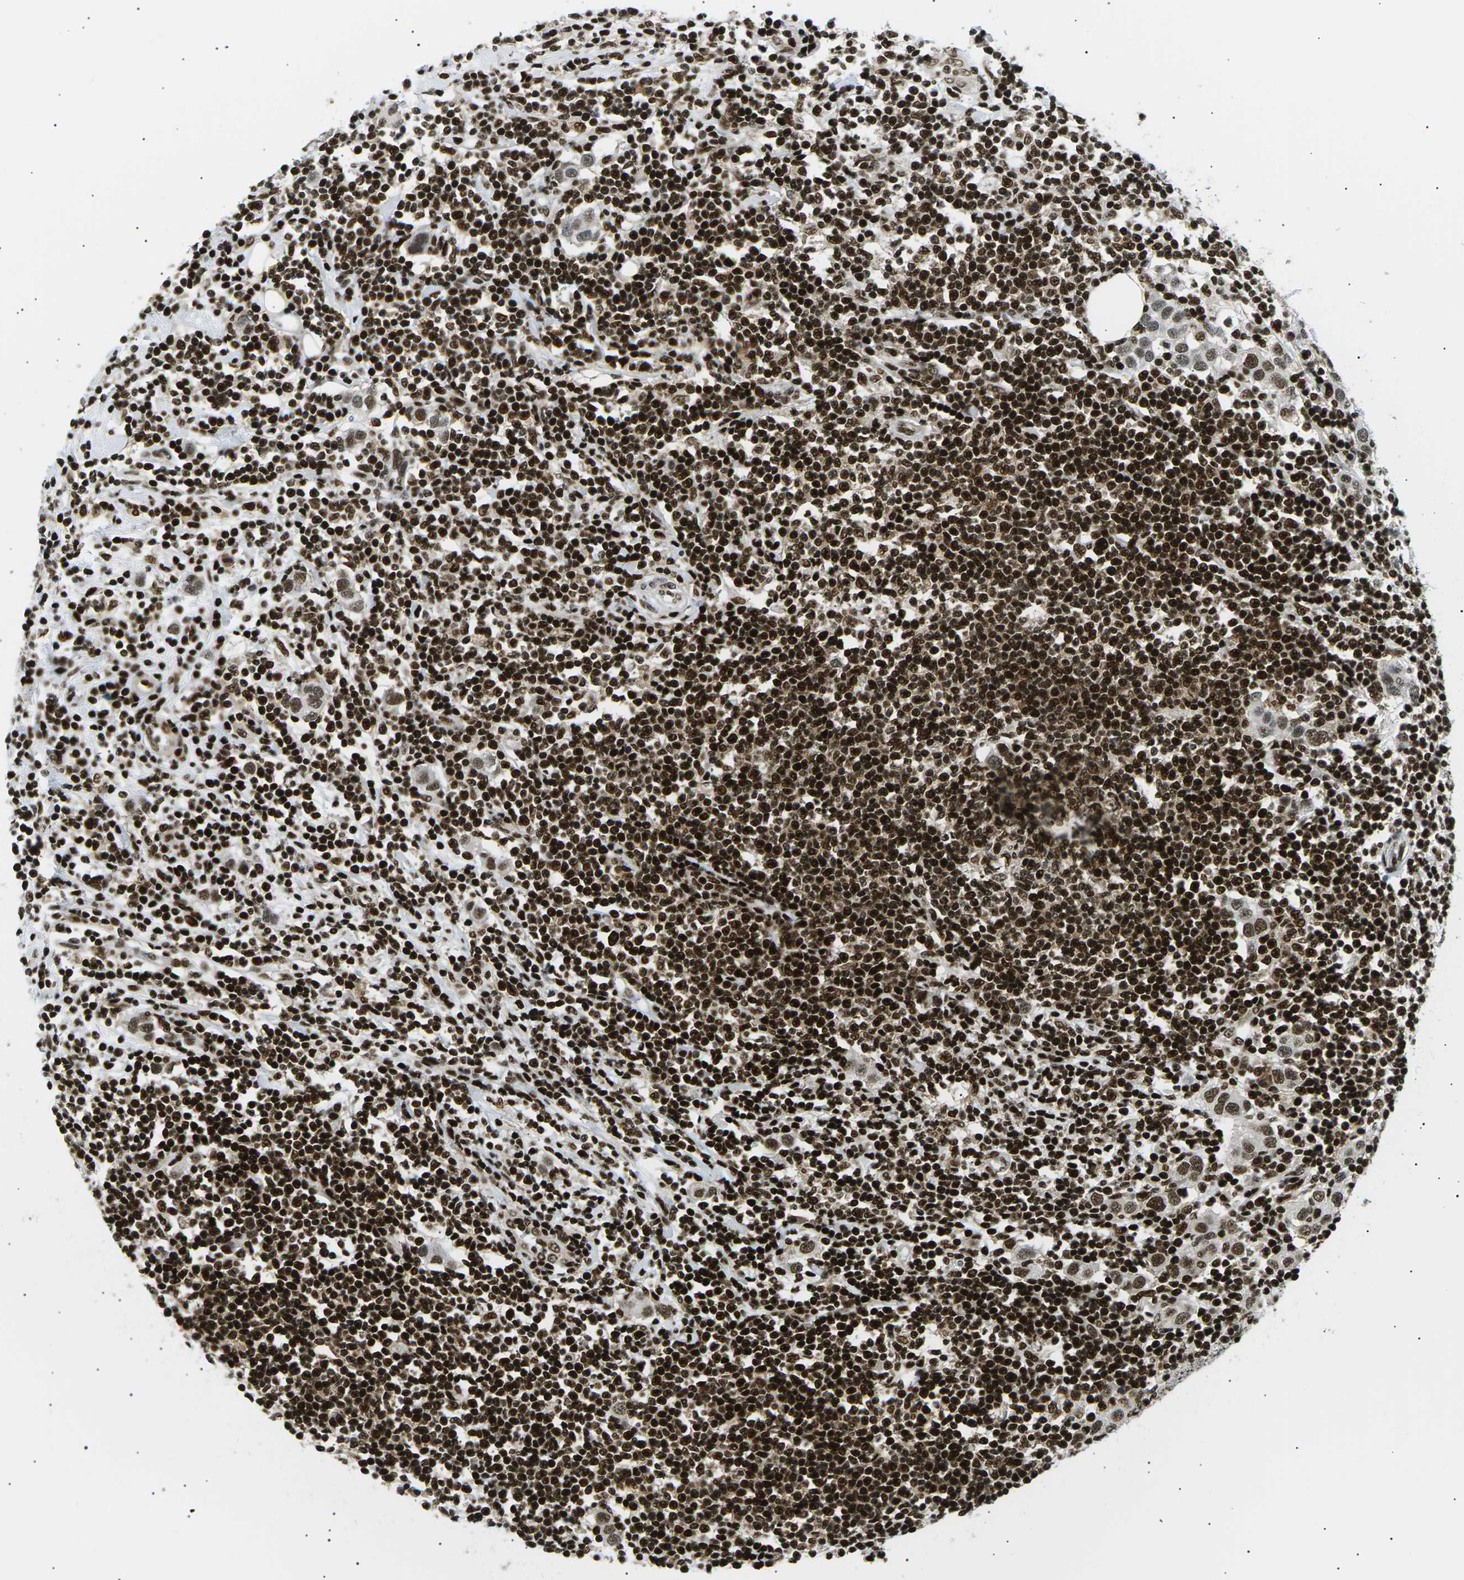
{"staining": {"intensity": "strong", "quantity": ">75%", "location": "nuclear"}, "tissue": "breast cancer", "cell_type": "Tumor cells", "image_type": "cancer", "snomed": [{"axis": "morphology", "description": "Duct carcinoma"}, {"axis": "topography", "description": "Breast"}], "caption": "A high-resolution photomicrograph shows immunohistochemistry (IHC) staining of breast invasive ductal carcinoma, which exhibits strong nuclear positivity in approximately >75% of tumor cells. The protein of interest is stained brown, and the nuclei are stained in blue (DAB (3,3'-diaminobenzidine) IHC with brightfield microscopy, high magnification).", "gene": "RPA2", "patient": {"sex": "female", "age": 50}}